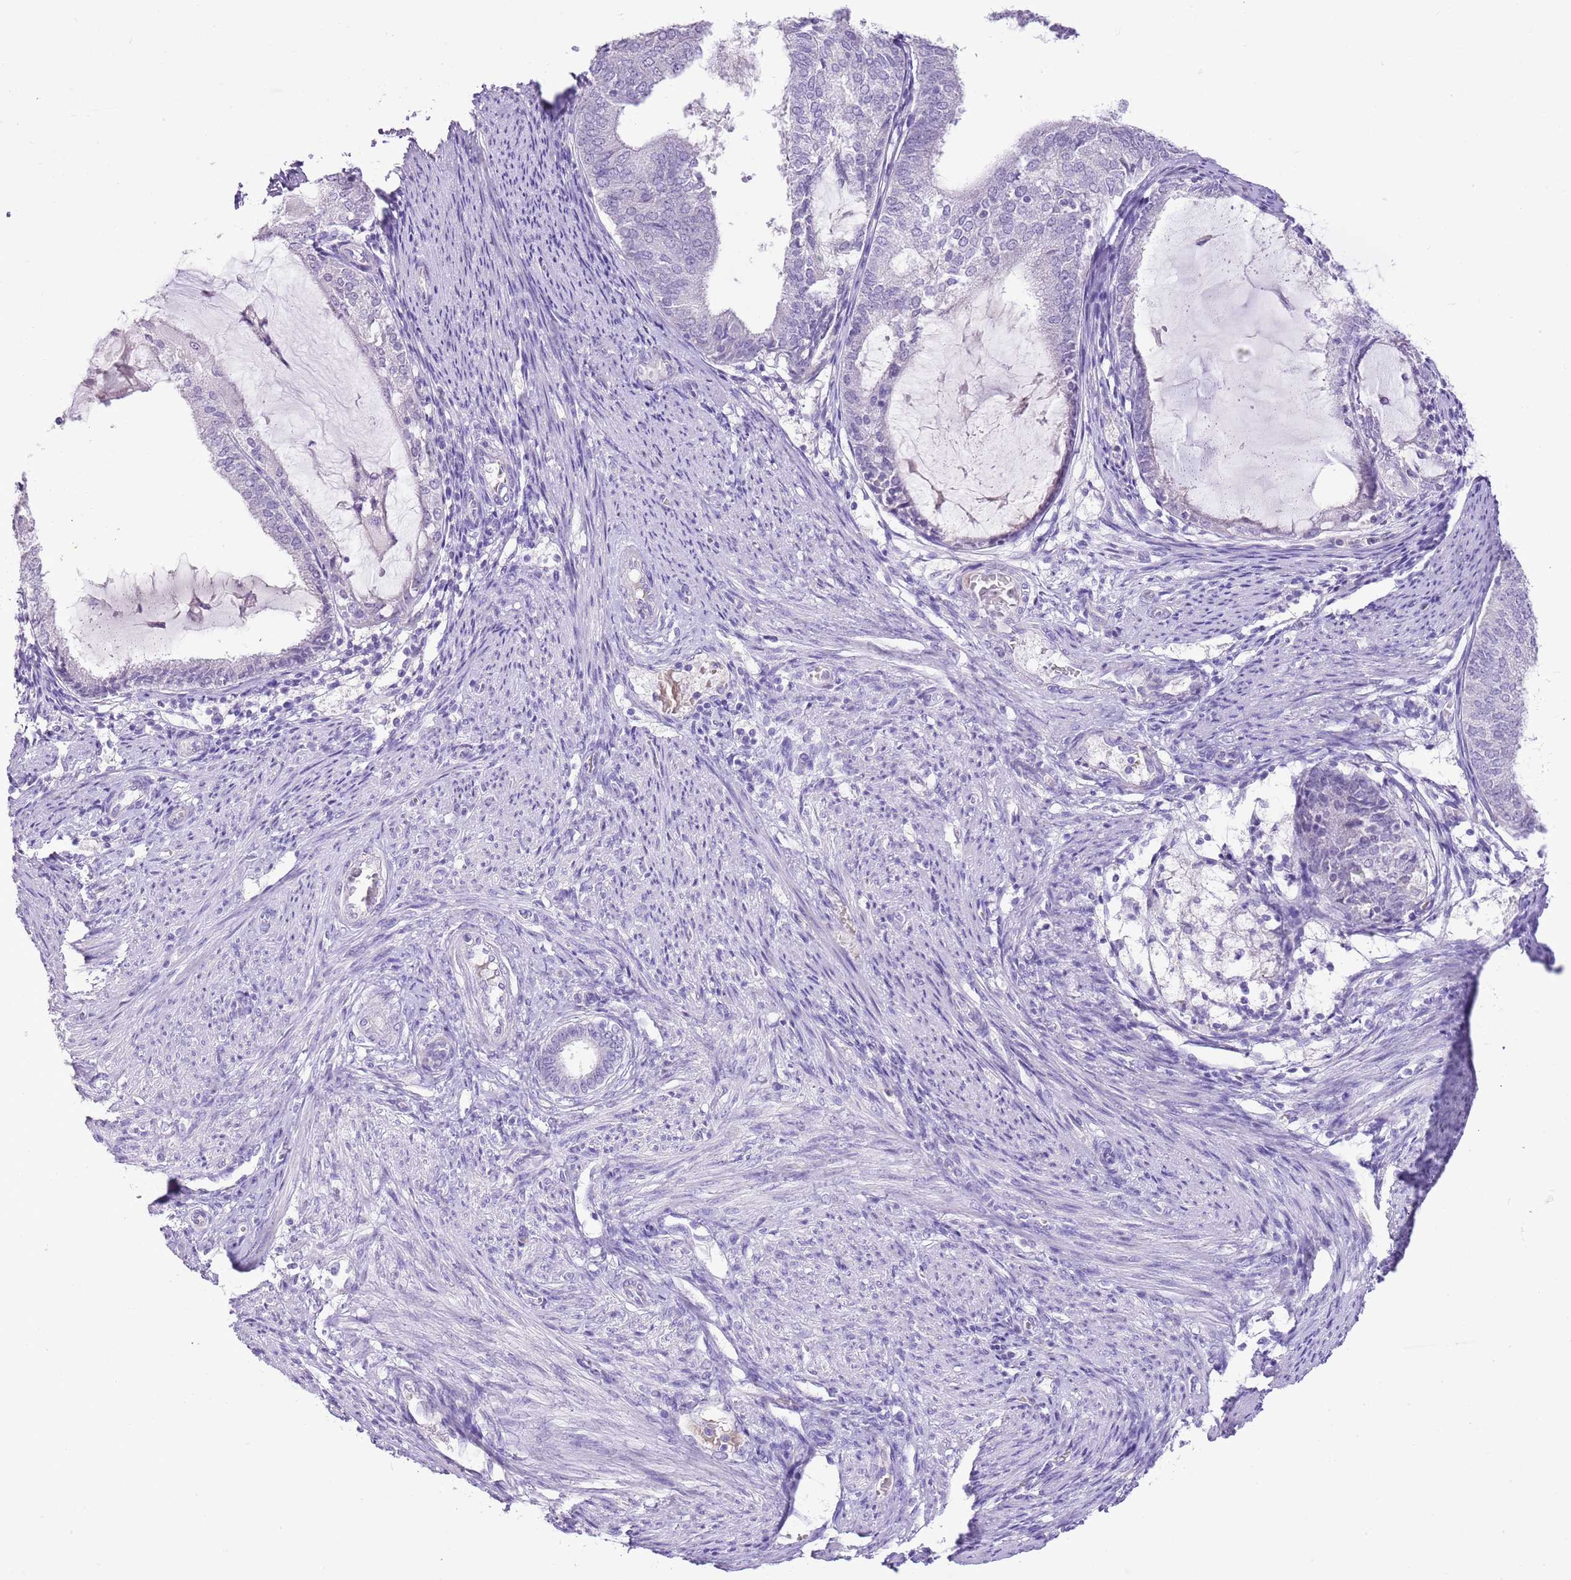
{"staining": {"intensity": "negative", "quantity": "none", "location": "none"}, "tissue": "endometrial cancer", "cell_type": "Tumor cells", "image_type": "cancer", "snomed": [{"axis": "morphology", "description": "Adenocarcinoma, NOS"}, {"axis": "topography", "description": "Endometrium"}], "caption": "Photomicrograph shows no significant protein expression in tumor cells of endometrial cancer (adenocarcinoma). (Immunohistochemistry, brightfield microscopy, high magnification).", "gene": "XPO7", "patient": {"sex": "female", "age": 81}}